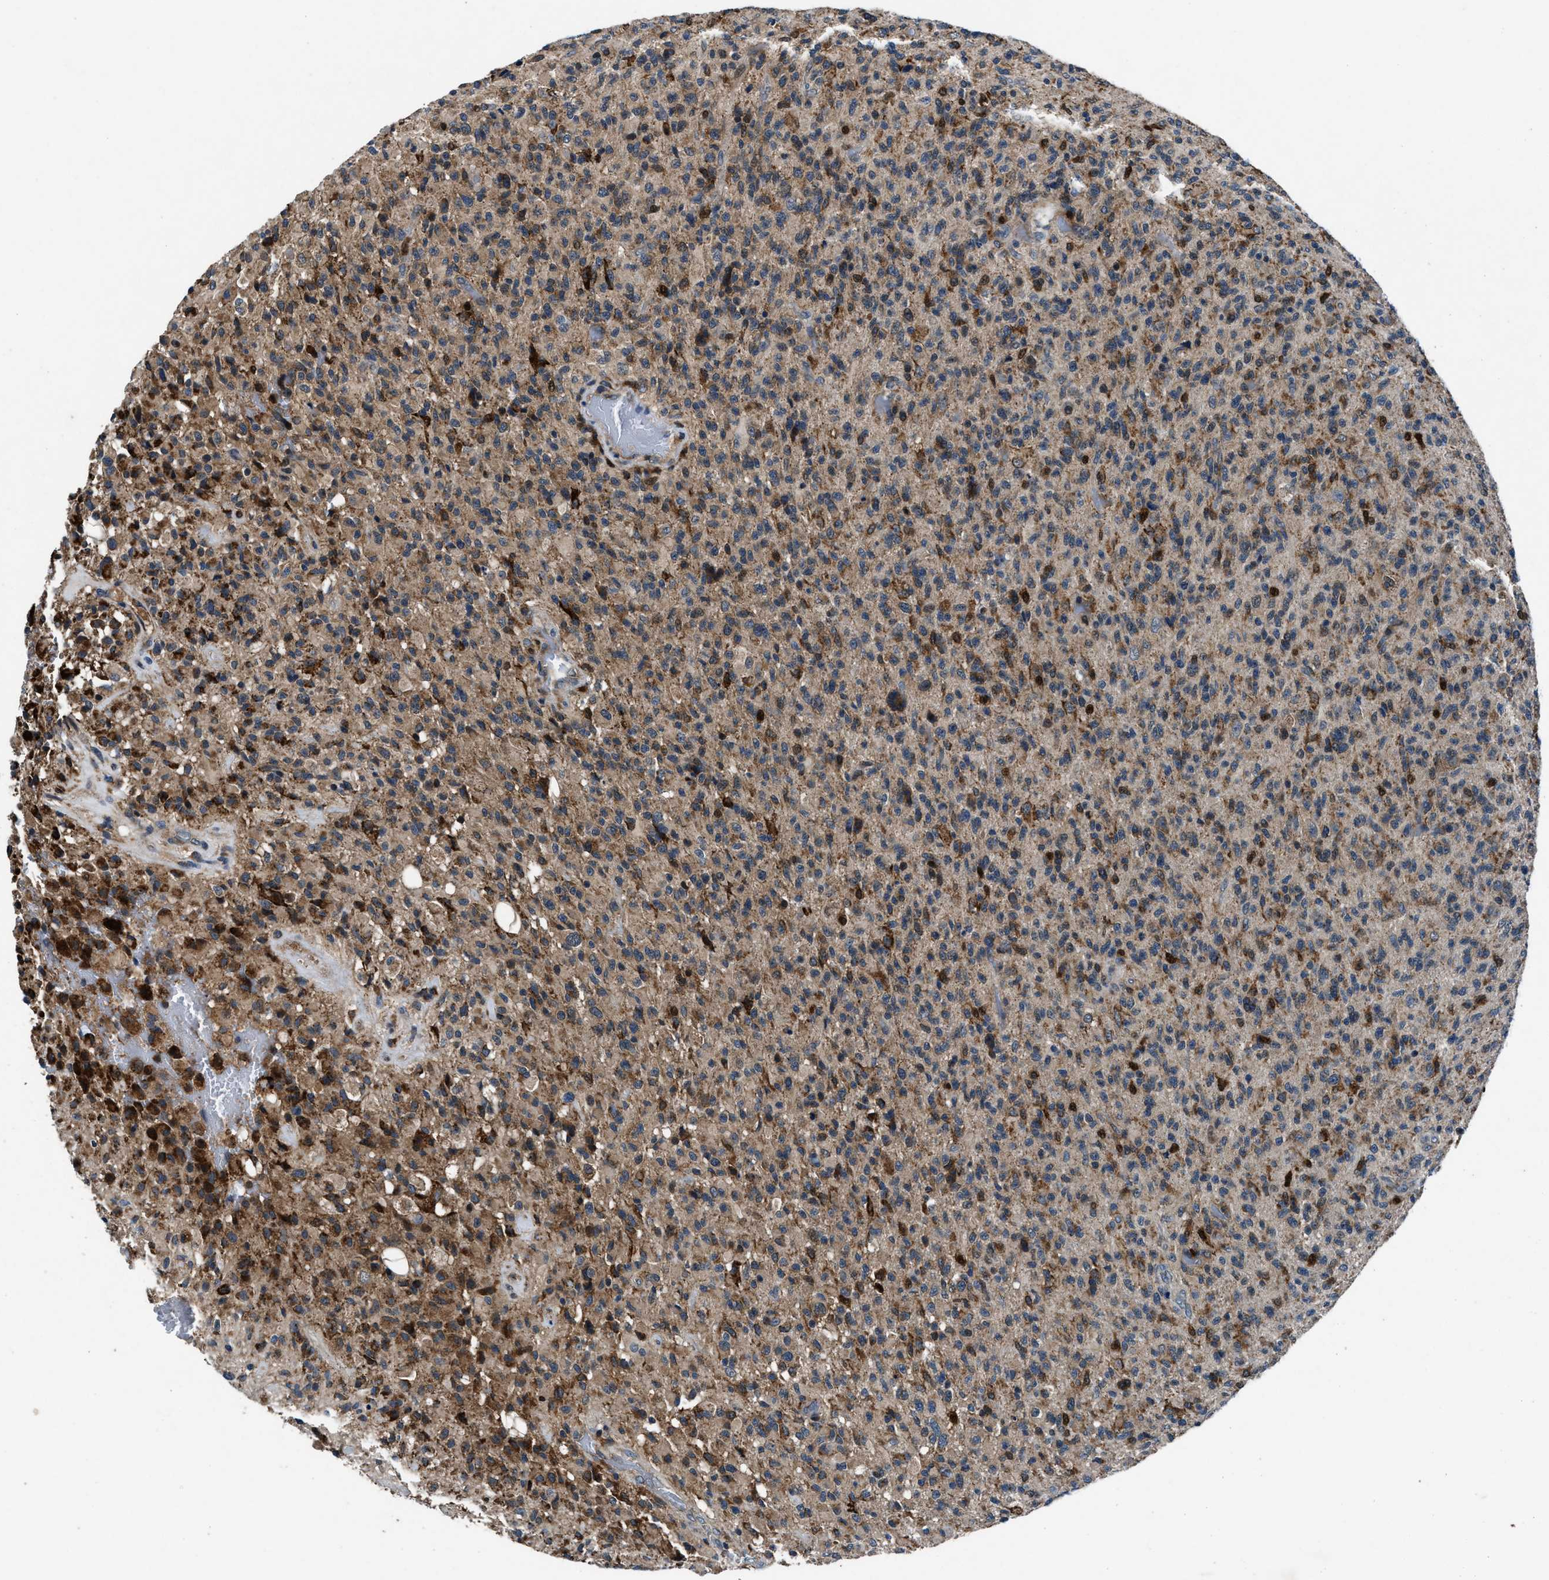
{"staining": {"intensity": "moderate", "quantity": ">75%", "location": "cytoplasmic/membranous"}, "tissue": "glioma", "cell_type": "Tumor cells", "image_type": "cancer", "snomed": [{"axis": "morphology", "description": "Glioma, malignant, High grade"}, {"axis": "topography", "description": "Brain"}], "caption": "Immunohistochemistry micrograph of human glioma stained for a protein (brown), which shows medium levels of moderate cytoplasmic/membranous expression in approximately >75% of tumor cells.", "gene": "FAM221A", "patient": {"sex": "male", "age": 71}}